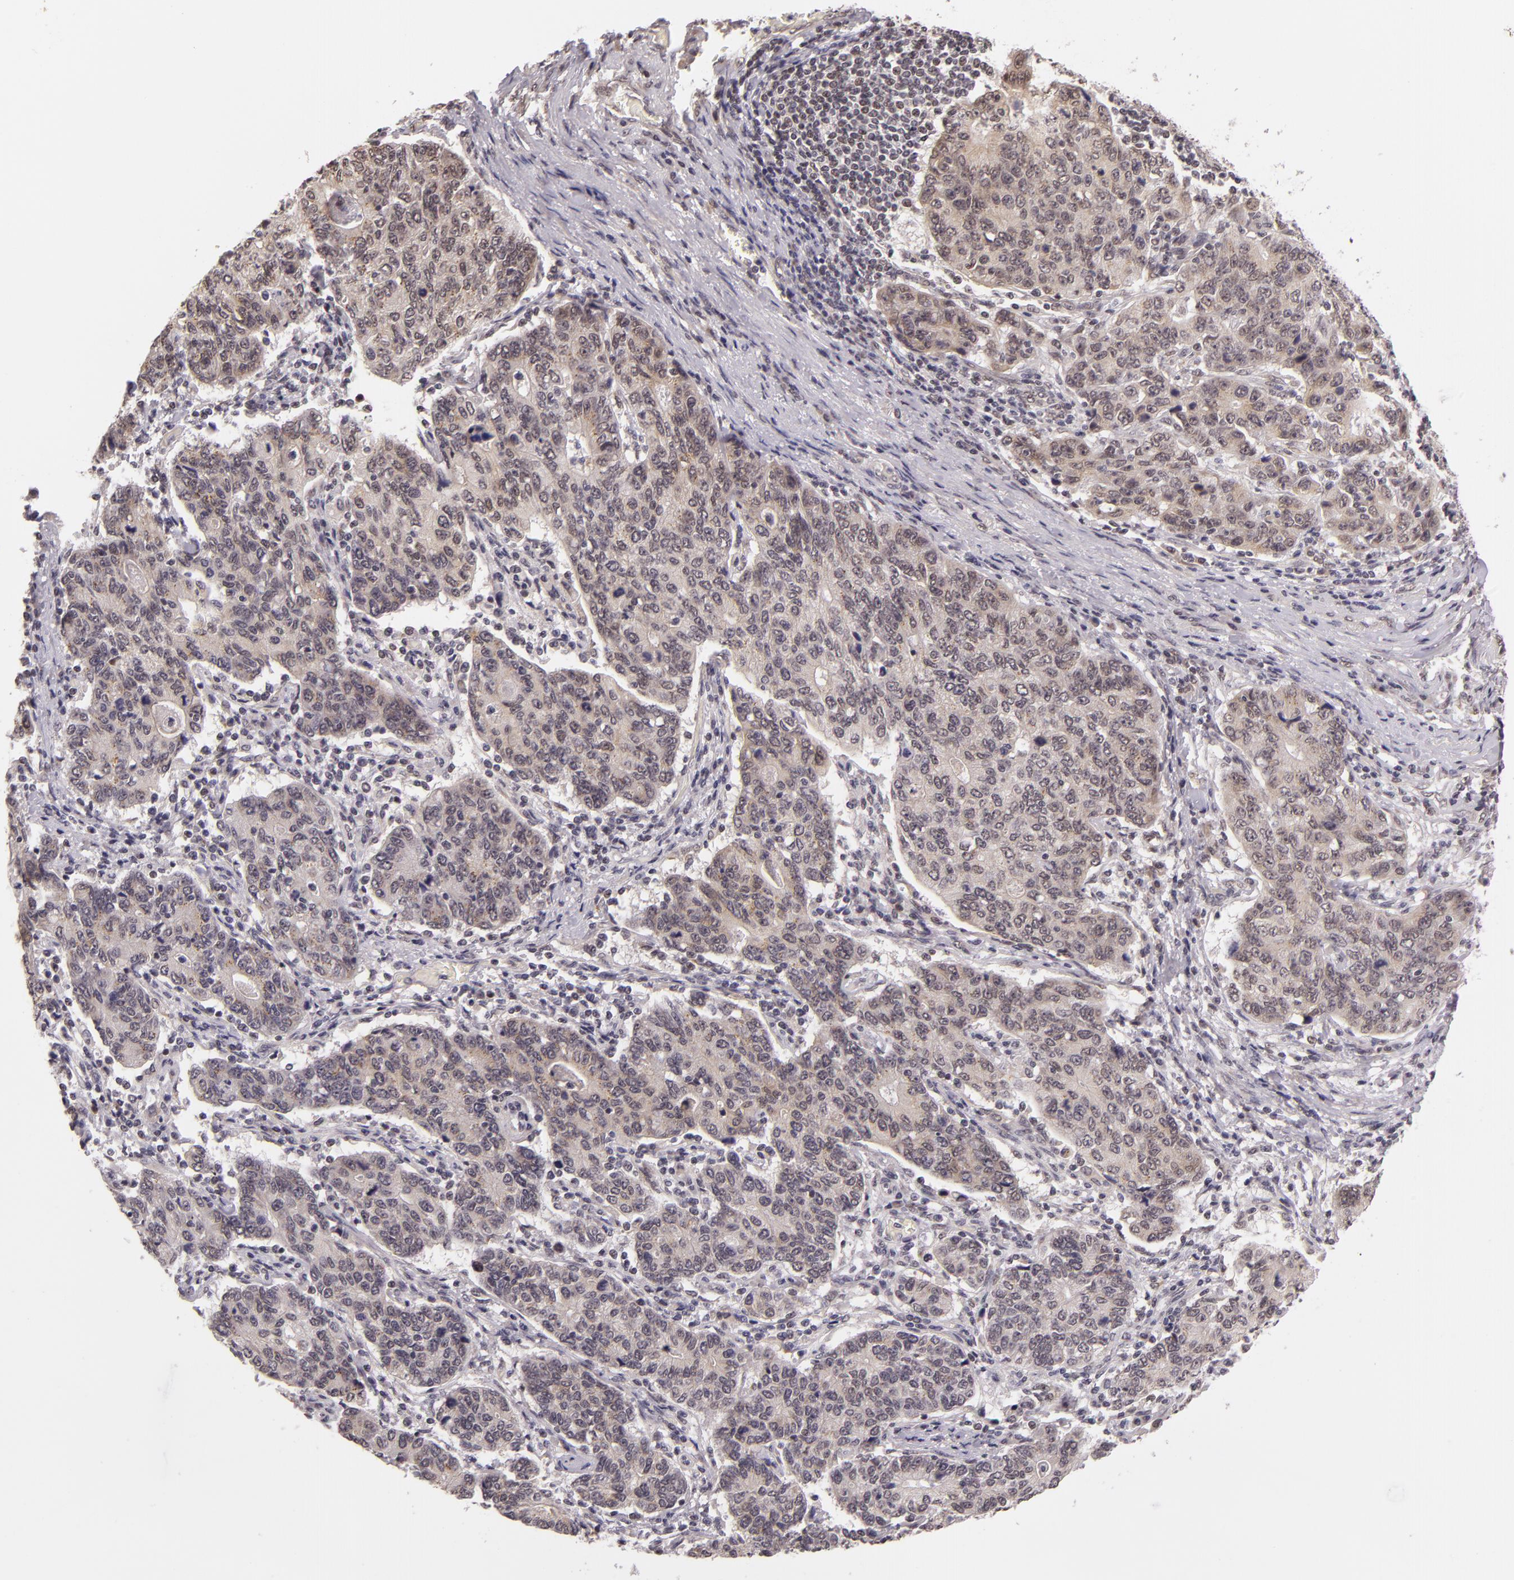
{"staining": {"intensity": "weak", "quantity": "<25%", "location": "cytoplasmic/membranous,nuclear"}, "tissue": "stomach cancer", "cell_type": "Tumor cells", "image_type": "cancer", "snomed": [{"axis": "morphology", "description": "Adenocarcinoma, NOS"}, {"axis": "topography", "description": "Esophagus"}, {"axis": "topography", "description": "Stomach"}], "caption": "Protein analysis of stomach cancer displays no significant staining in tumor cells.", "gene": "ALX1", "patient": {"sex": "male", "age": 74}}